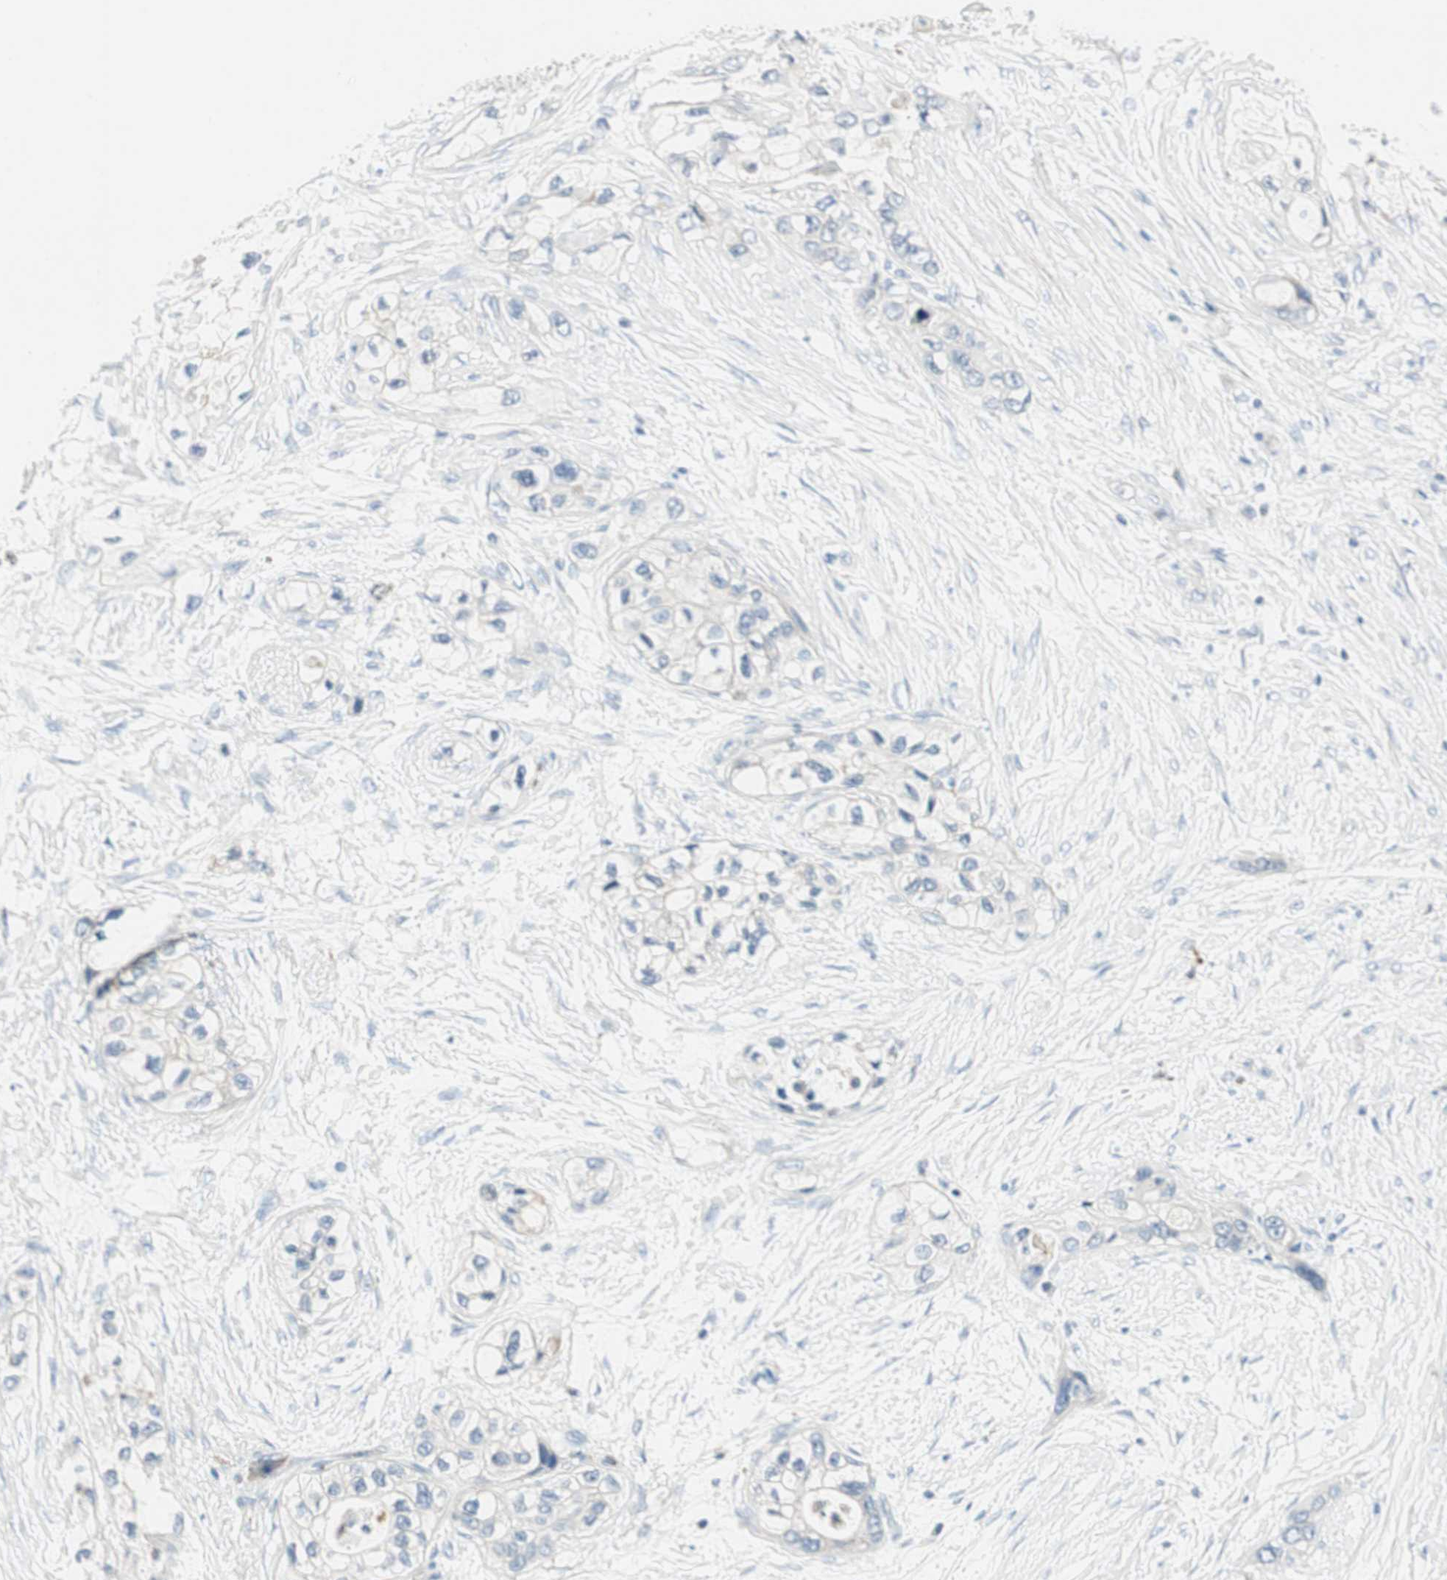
{"staining": {"intensity": "negative", "quantity": "none", "location": "none"}, "tissue": "pancreatic cancer", "cell_type": "Tumor cells", "image_type": "cancer", "snomed": [{"axis": "morphology", "description": "Adenocarcinoma, NOS"}, {"axis": "topography", "description": "Pancreas"}], "caption": "This photomicrograph is of adenocarcinoma (pancreatic) stained with IHC to label a protein in brown with the nuclei are counter-stained blue. There is no expression in tumor cells. (Brightfield microscopy of DAB immunohistochemistry at high magnification).", "gene": "RORB", "patient": {"sex": "female", "age": 70}}